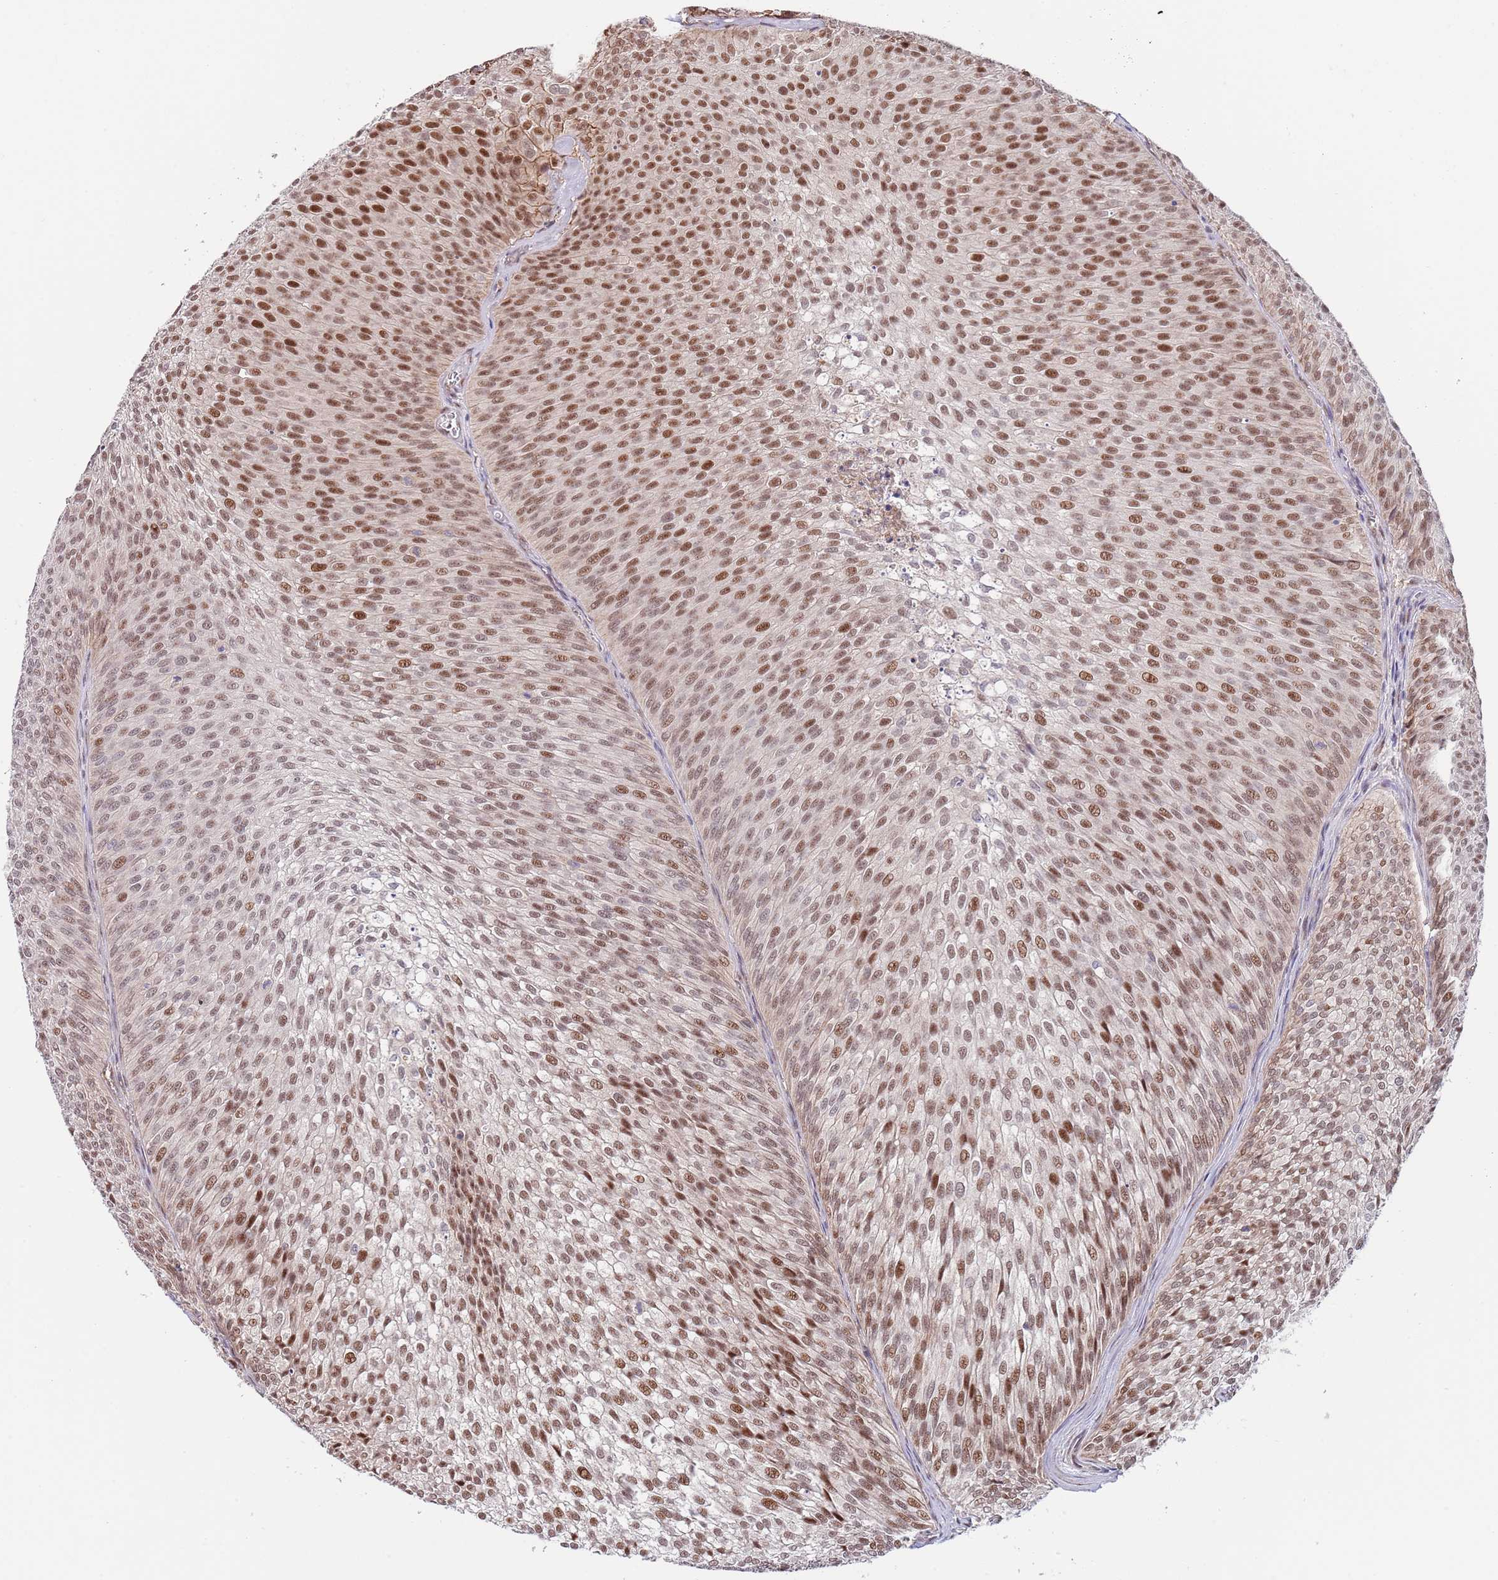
{"staining": {"intensity": "moderate", "quantity": ">75%", "location": "nuclear"}, "tissue": "urothelial cancer", "cell_type": "Tumor cells", "image_type": "cancer", "snomed": [{"axis": "morphology", "description": "Urothelial carcinoma, Low grade"}, {"axis": "topography", "description": "Urinary bladder"}], "caption": "IHC staining of urothelial cancer, which shows medium levels of moderate nuclear positivity in about >75% of tumor cells indicating moderate nuclear protein staining. The staining was performed using DAB (brown) for protein detection and nuclei were counterstained in hematoxylin (blue).", "gene": "BPNT1", "patient": {"sex": "male", "age": 91}}